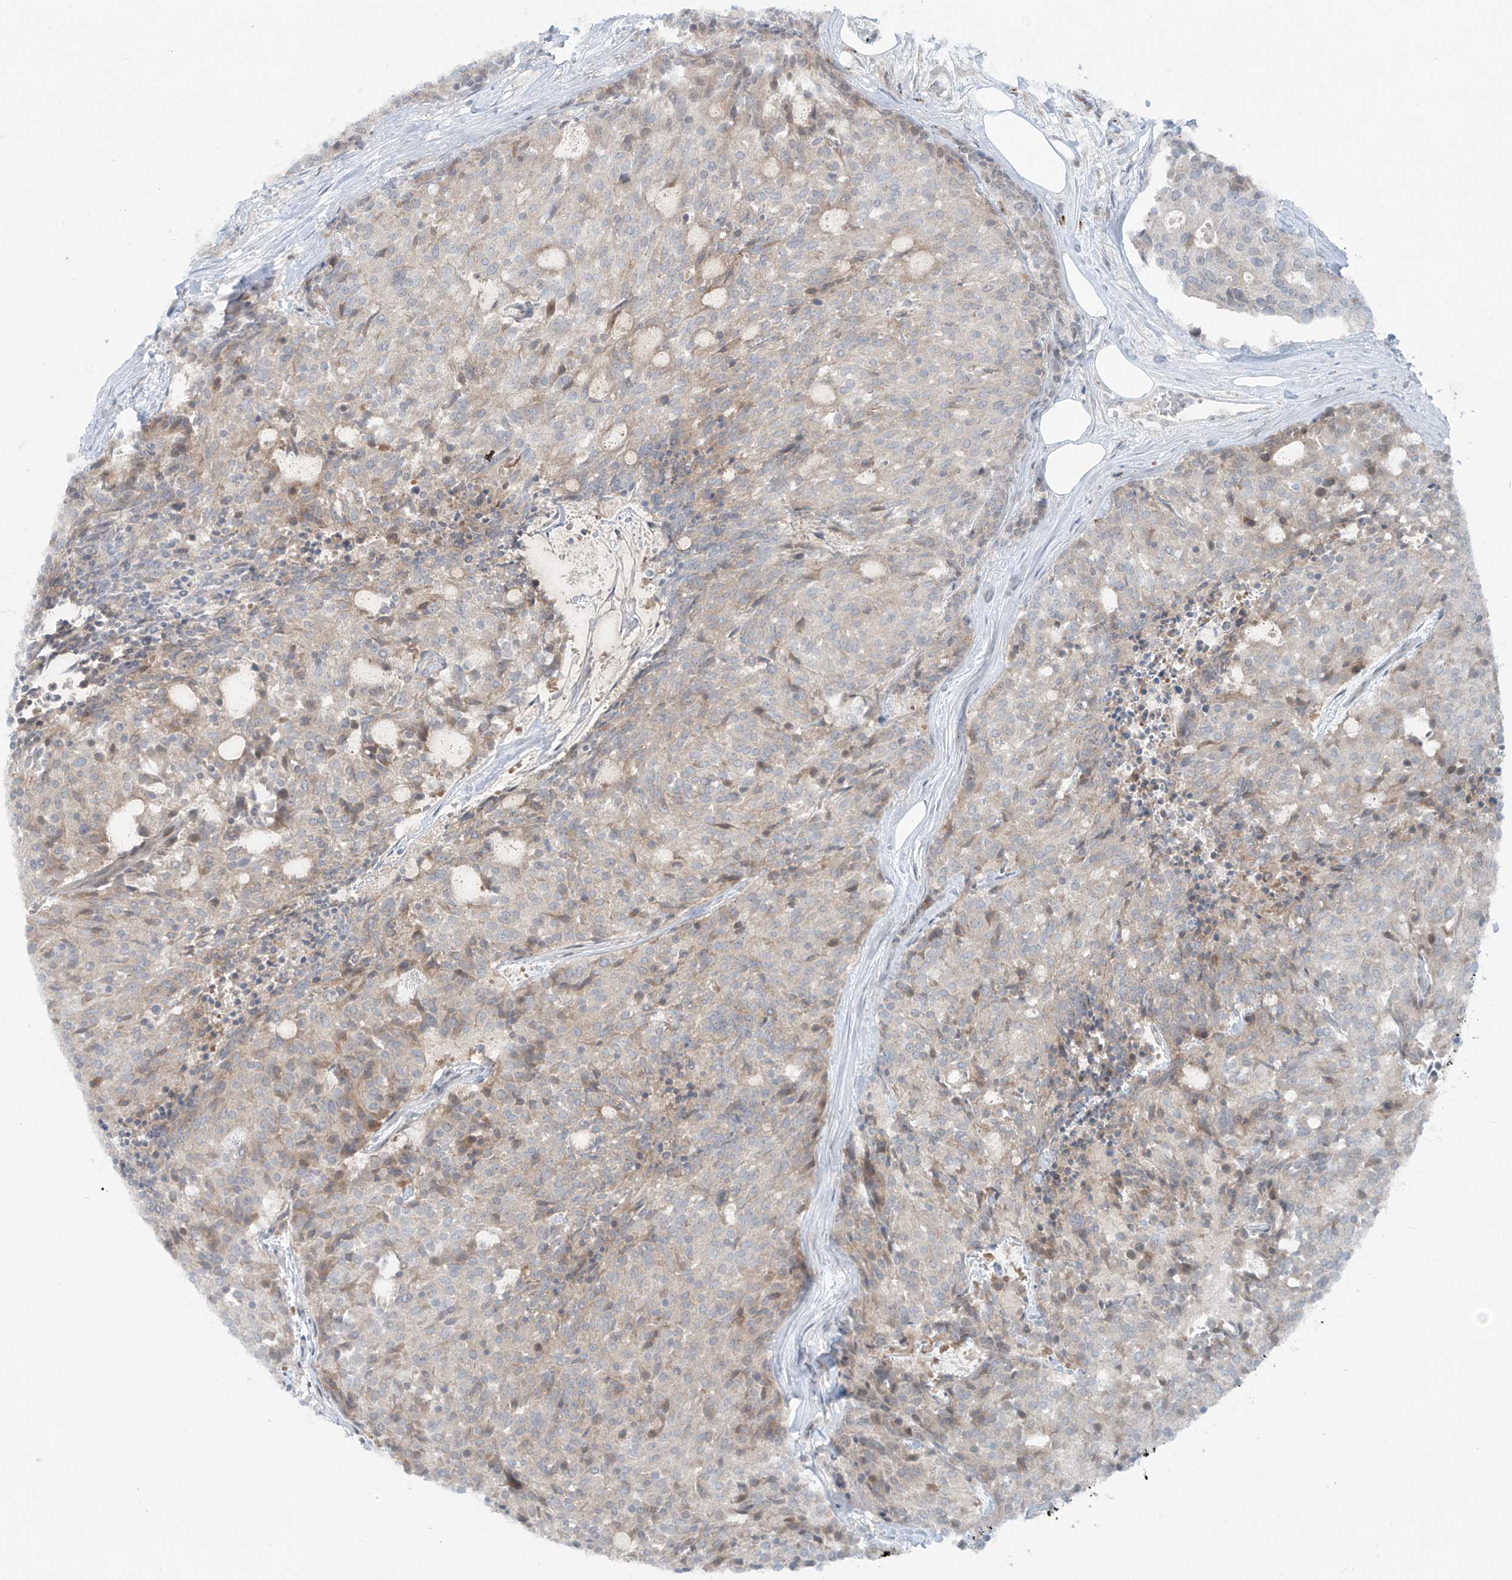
{"staining": {"intensity": "weak", "quantity": "<25%", "location": "cytoplasmic/membranous"}, "tissue": "carcinoid", "cell_type": "Tumor cells", "image_type": "cancer", "snomed": [{"axis": "morphology", "description": "Carcinoid, malignant, NOS"}, {"axis": "topography", "description": "Pancreas"}], "caption": "The immunohistochemistry image has no significant positivity in tumor cells of carcinoid tissue.", "gene": "PPAT", "patient": {"sex": "female", "age": 54}}